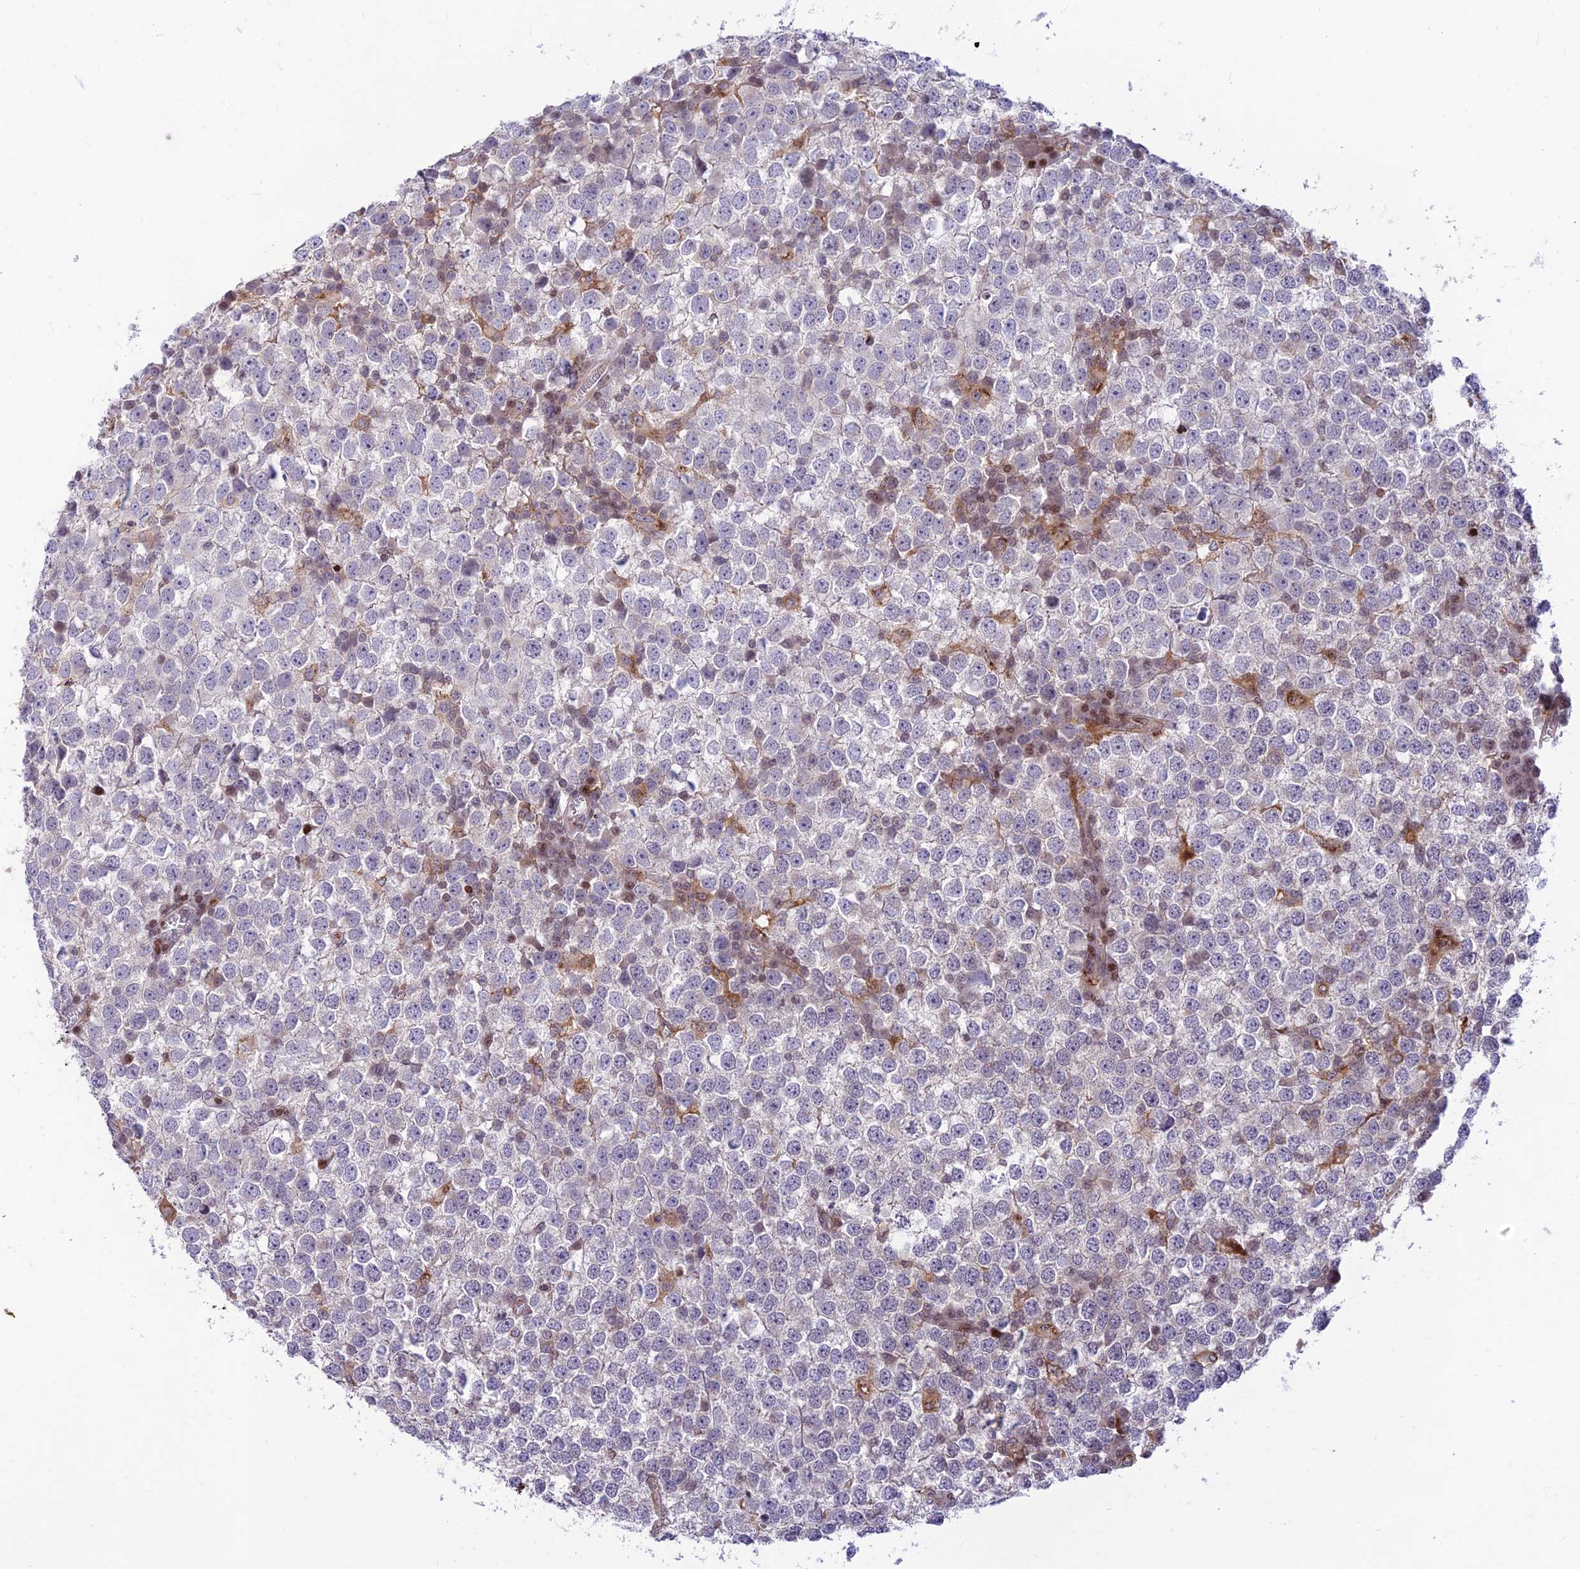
{"staining": {"intensity": "negative", "quantity": "none", "location": "none"}, "tissue": "testis cancer", "cell_type": "Tumor cells", "image_type": "cancer", "snomed": [{"axis": "morphology", "description": "Seminoma, NOS"}, {"axis": "topography", "description": "Testis"}], "caption": "Human testis seminoma stained for a protein using IHC displays no positivity in tumor cells.", "gene": "FAM186B", "patient": {"sex": "male", "age": 65}}